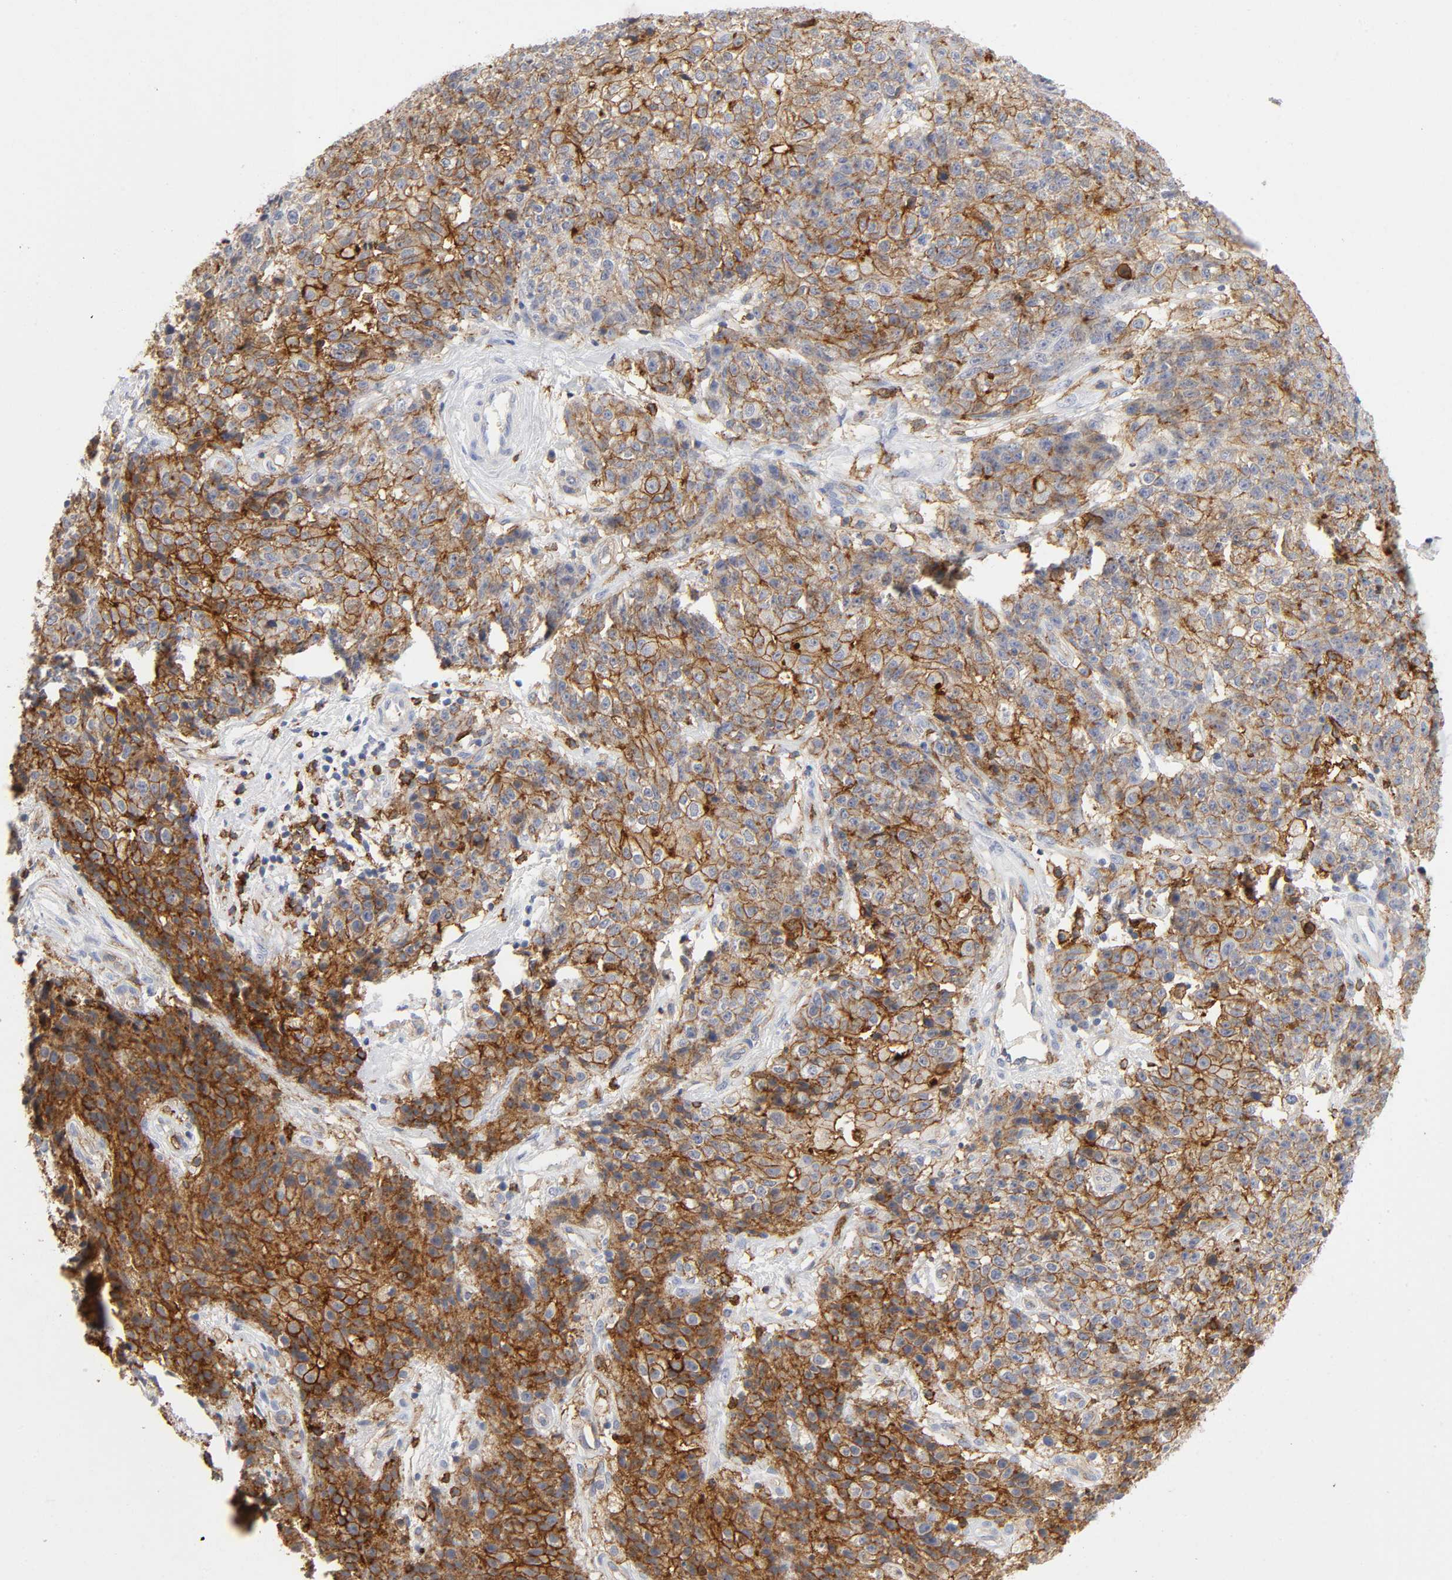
{"staining": {"intensity": "moderate", "quantity": "25%-75%", "location": "cytoplasmic/membranous"}, "tissue": "ovarian cancer", "cell_type": "Tumor cells", "image_type": "cancer", "snomed": [{"axis": "morphology", "description": "Carcinoma, endometroid"}, {"axis": "topography", "description": "Ovary"}], "caption": "A photomicrograph of ovarian cancer stained for a protein displays moderate cytoplasmic/membranous brown staining in tumor cells. (DAB IHC, brown staining for protein, blue staining for nuclei).", "gene": "LYN", "patient": {"sex": "female", "age": 42}}